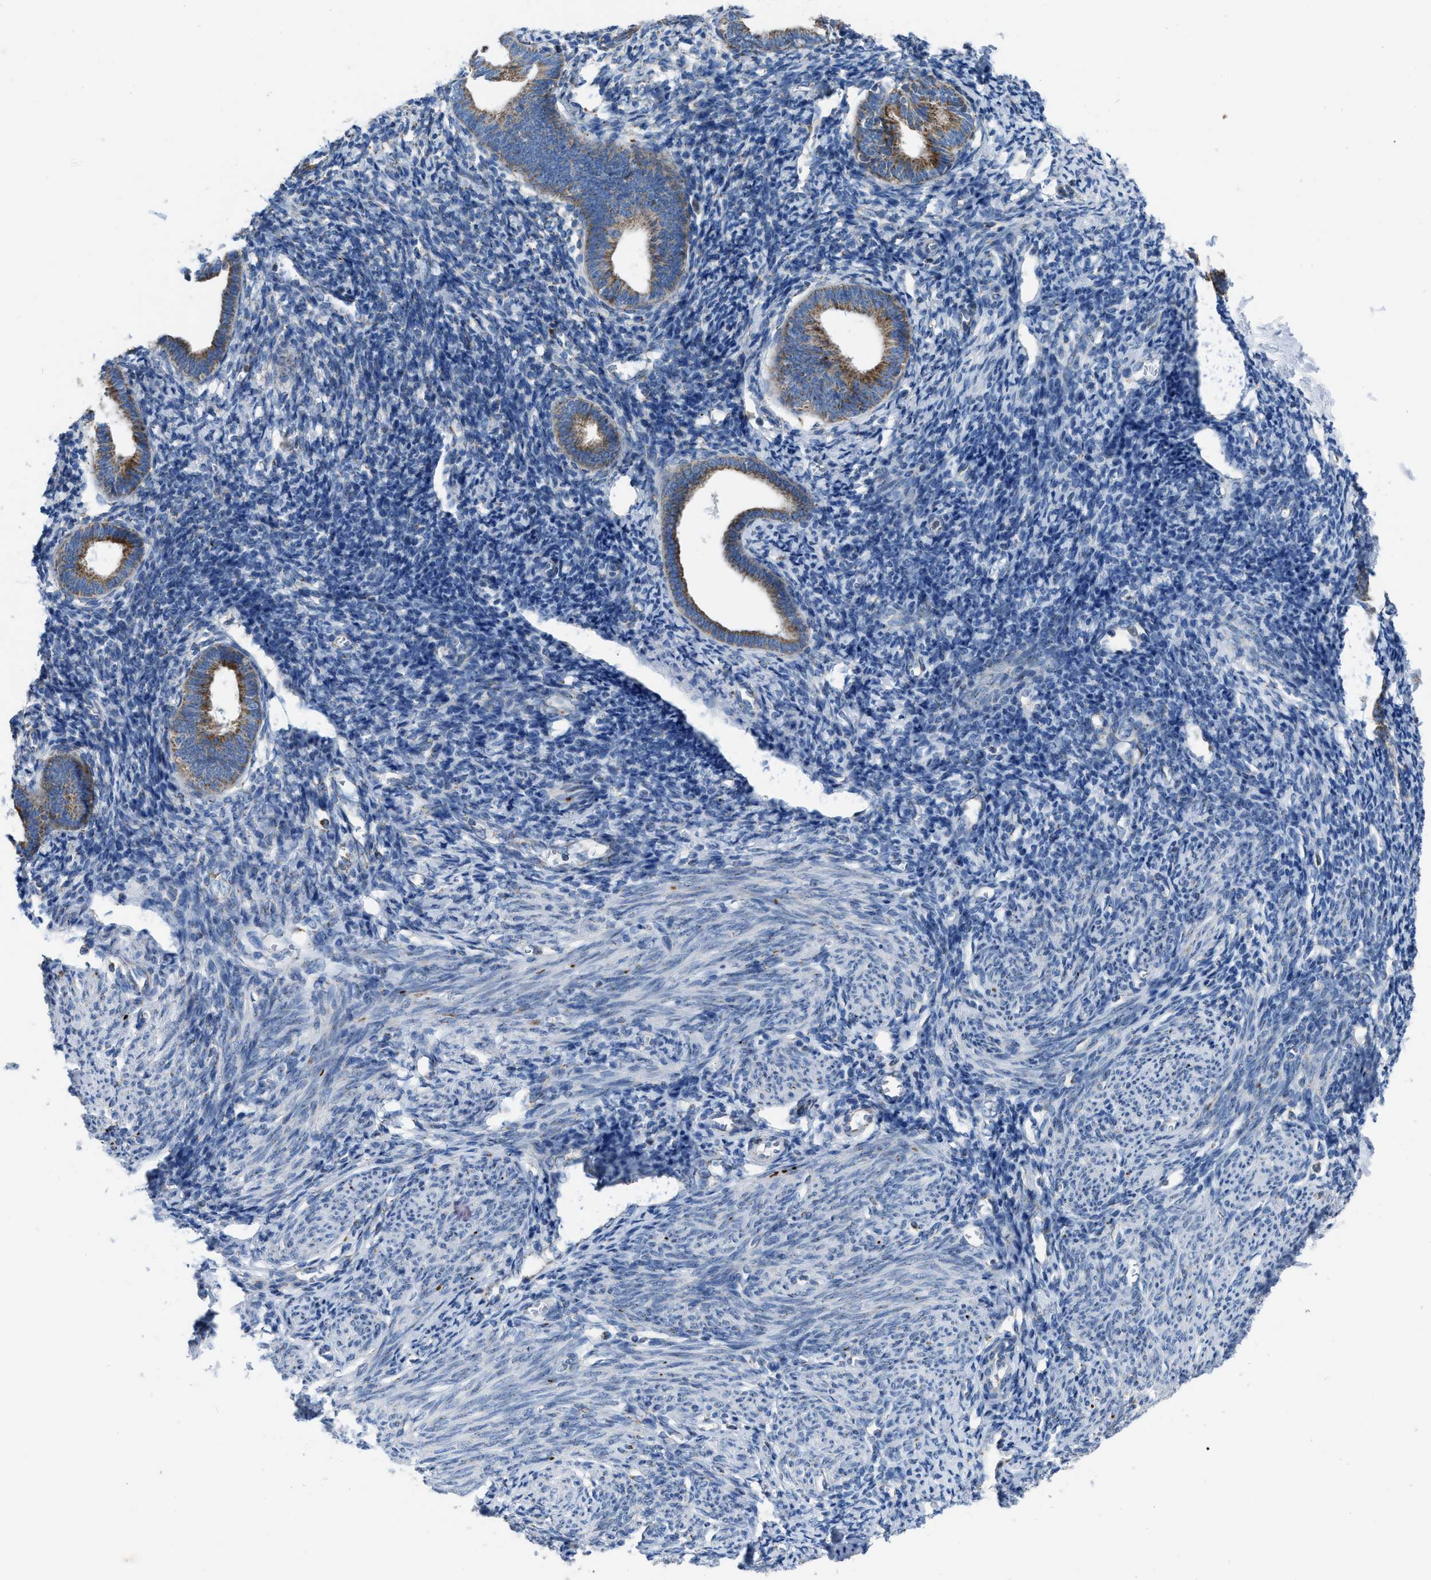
{"staining": {"intensity": "moderate", "quantity": "<25%", "location": "cytoplasmic/membranous"}, "tissue": "endometrium", "cell_type": "Cells in endometrial stroma", "image_type": "normal", "snomed": [{"axis": "morphology", "description": "Normal tissue, NOS"}, {"axis": "morphology", "description": "Adenocarcinoma, NOS"}, {"axis": "topography", "description": "Endometrium"}], "caption": "The histopathology image shows a brown stain indicating the presence of a protein in the cytoplasmic/membranous of cells in endometrial stroma in endometrium.", "gene": "ETFB", "patient": {"sex": "female", "age": 57}}